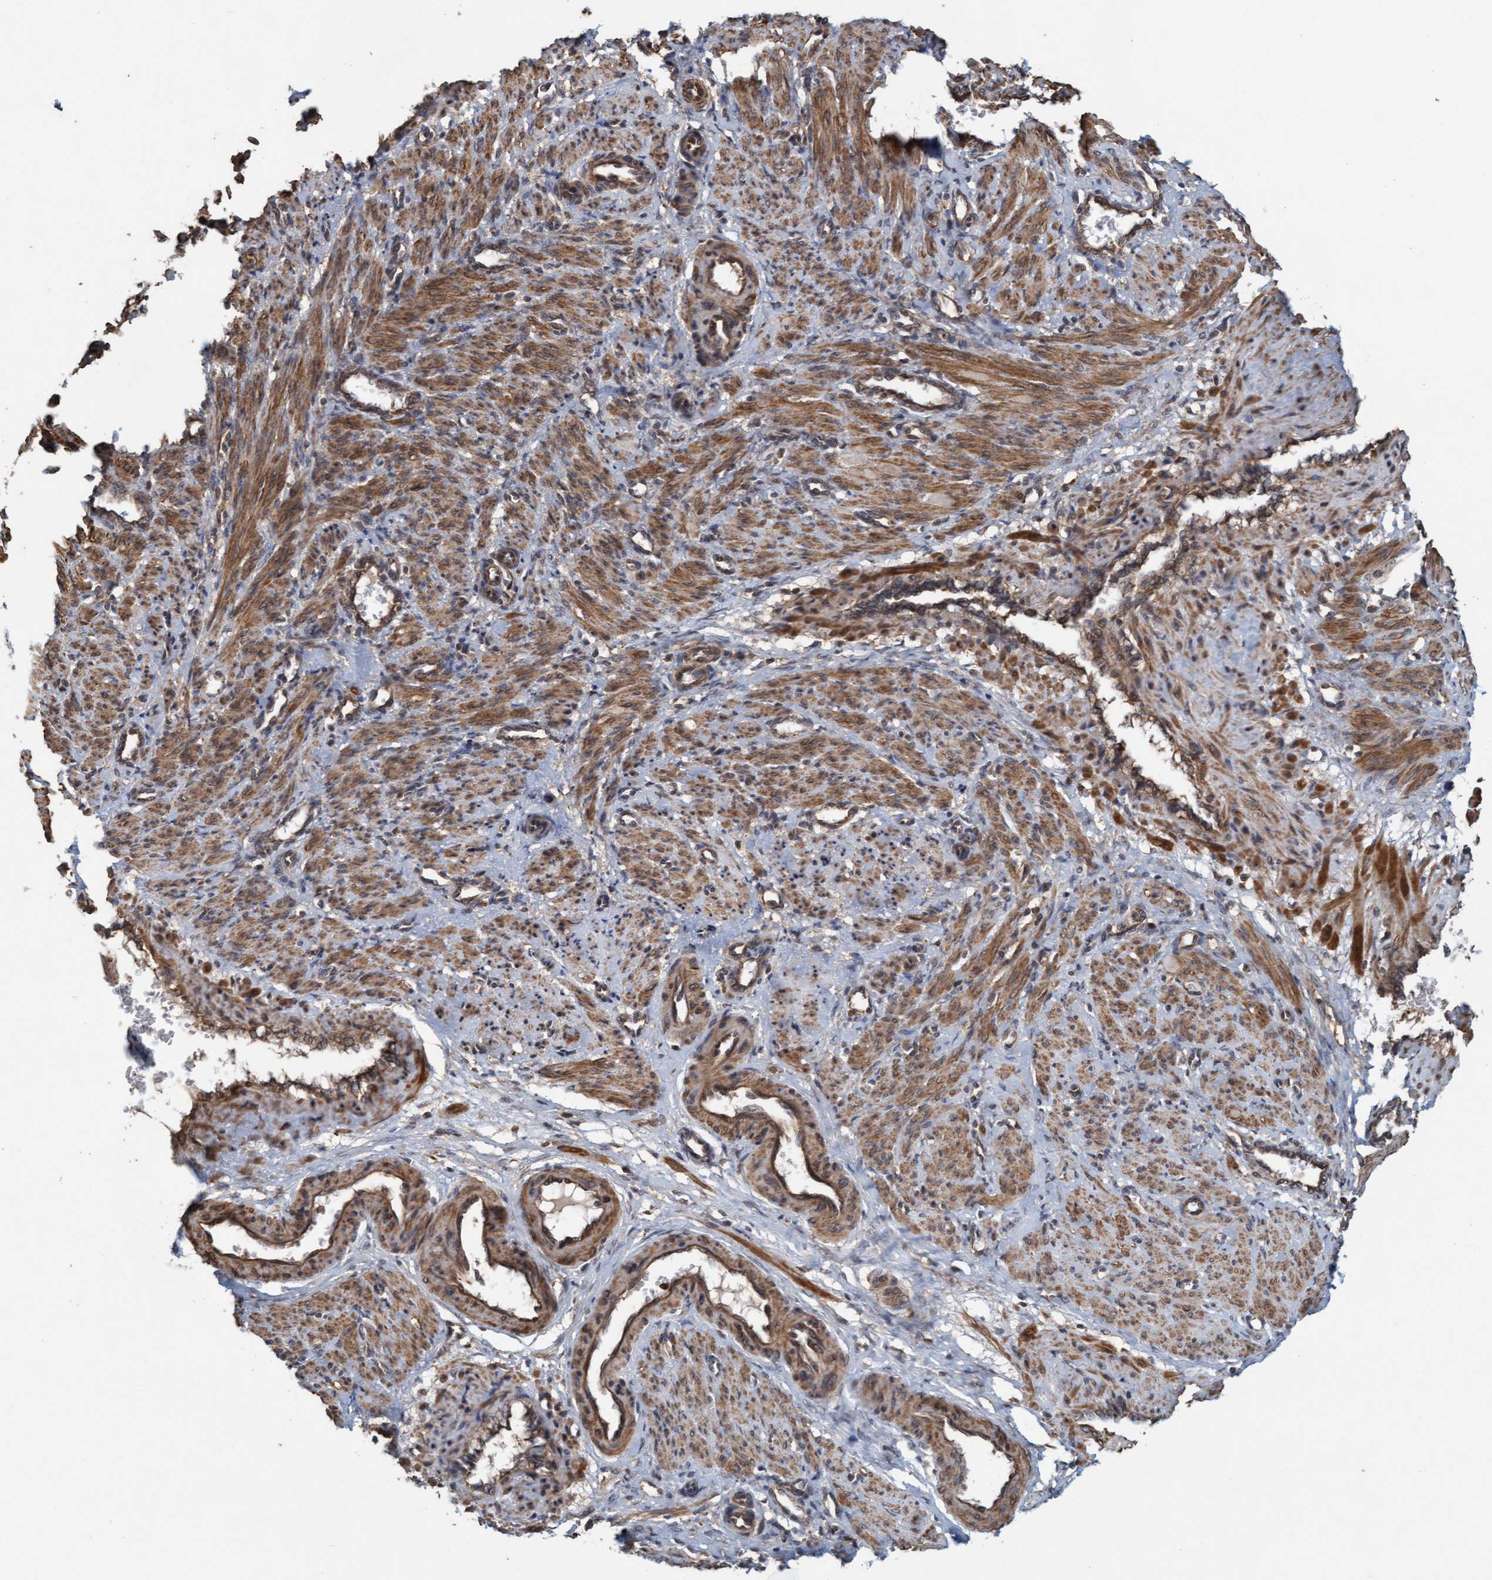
{"staining": {"intensity": "moderate", "quantity": ">75%", "location": "cytoplasmic/membranous"}, "tissue": "smooth muscle", "cell_type": "Smooth muscle cells", "image_type": "normal", "snomed": [{"axis": "morphology", "description": "Normal tissue, NOS"}, {"axis": "topography", "description": "Endometrium"}], "caption": "Smooth muscle stained with a brown dye exhibits moderate cytoplasmic/membranous positive staining in approximately >75% of smooth muscle cells.", "gene": "FXR2", "patient": {"sex": "female", "age": 33}}